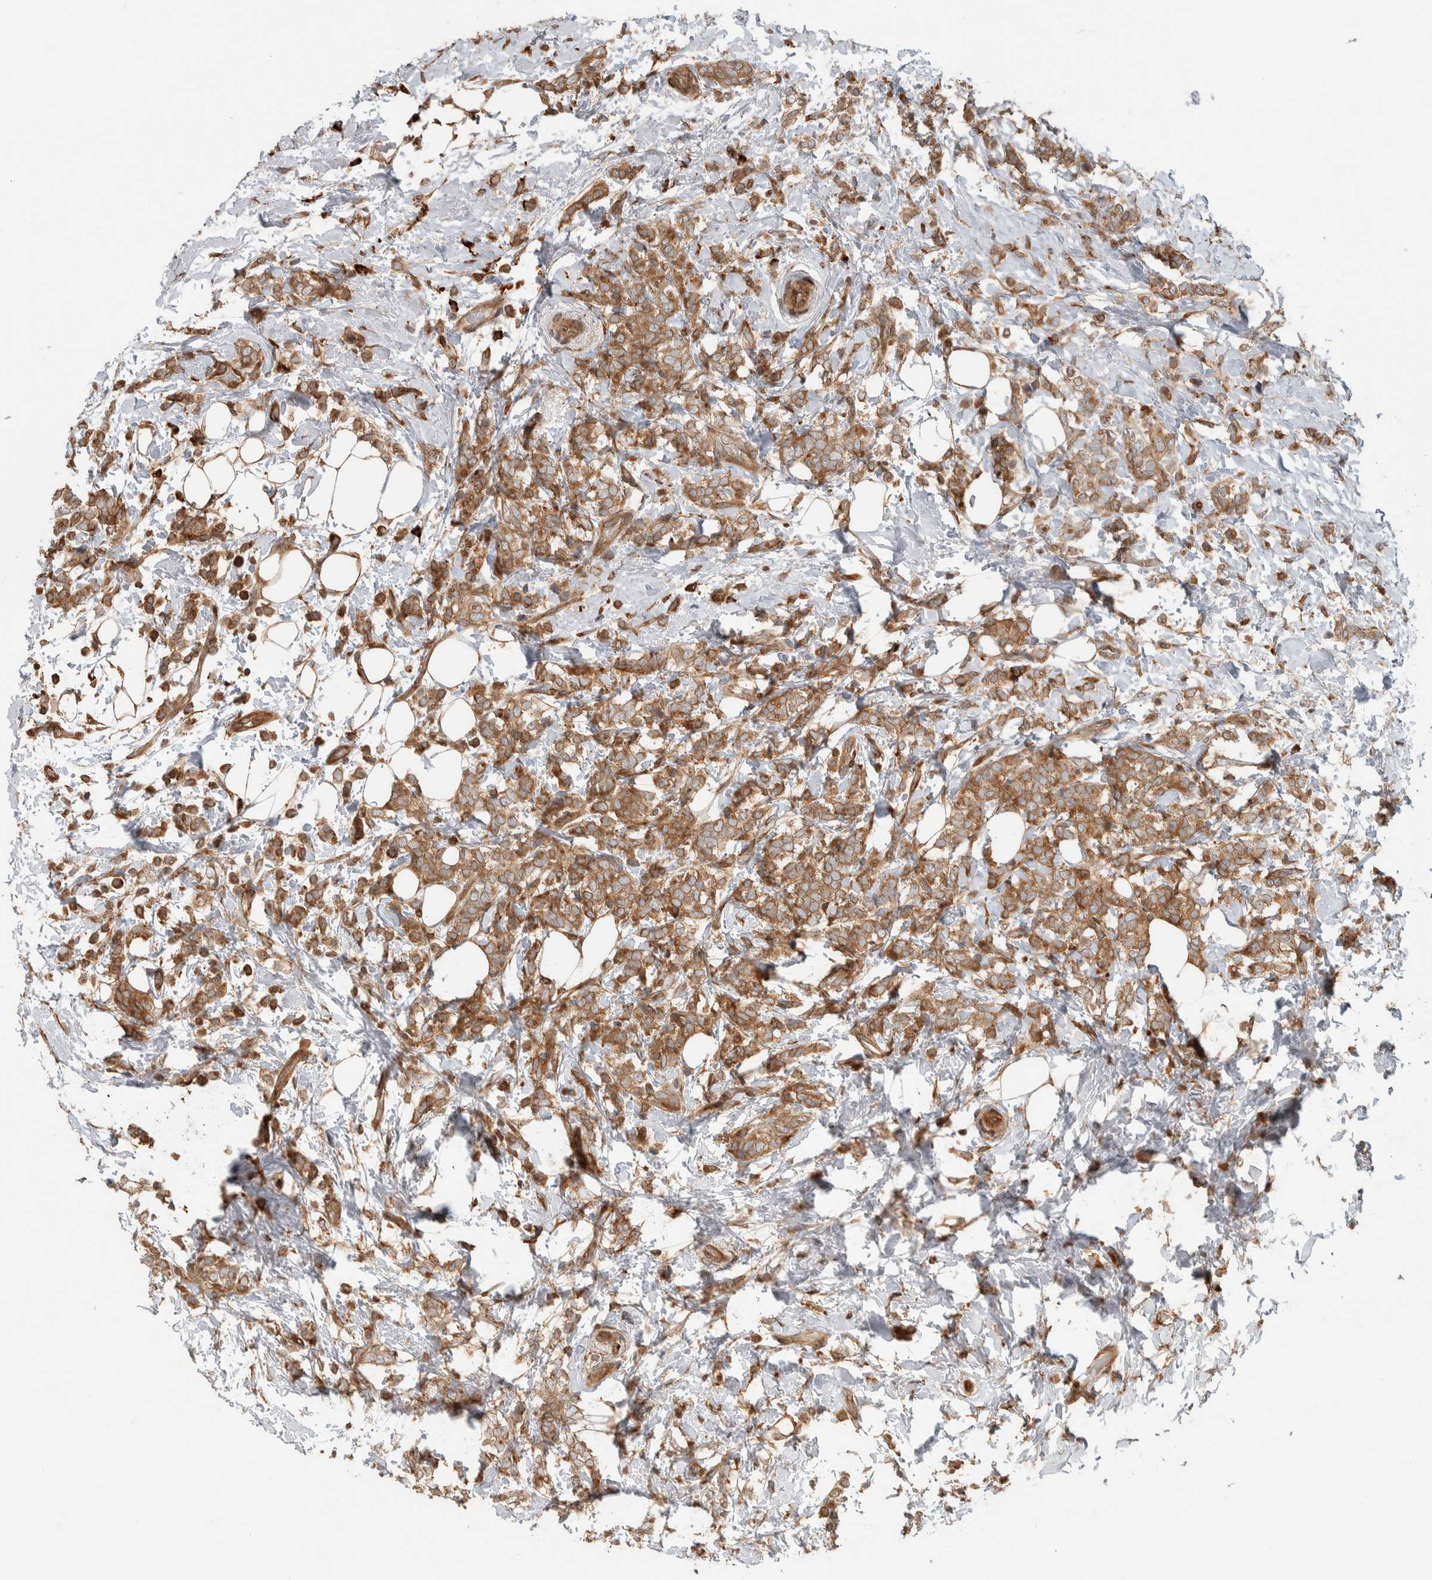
{"staining": {"intensity": "moderate", "quantity": ">75%", "location": "cytoplasmic/membranous"}, "tissue": "breast cancer", "cell_type": "Tumor cells", "image_type": "cancer", "snomed": [{"axis": "morphology", "description": "Lobular carcinoma"}, {"axis": "topography", "description": "Breast"}], "caption": "Lobular carcinoma (breast) stained with immunohistochemistry (IHC) reveals moderate cytoplasmic/membranous positivity in about >75% of tumor cells. The staining is performed using DAB (3,3'-diaminobenzidine) brown chromogen to label protein expression. The nuclei are counter-stained blue using hematoxylin.", "gene": "CNTROB", "patient": {"sex": "female", "age": 50}}